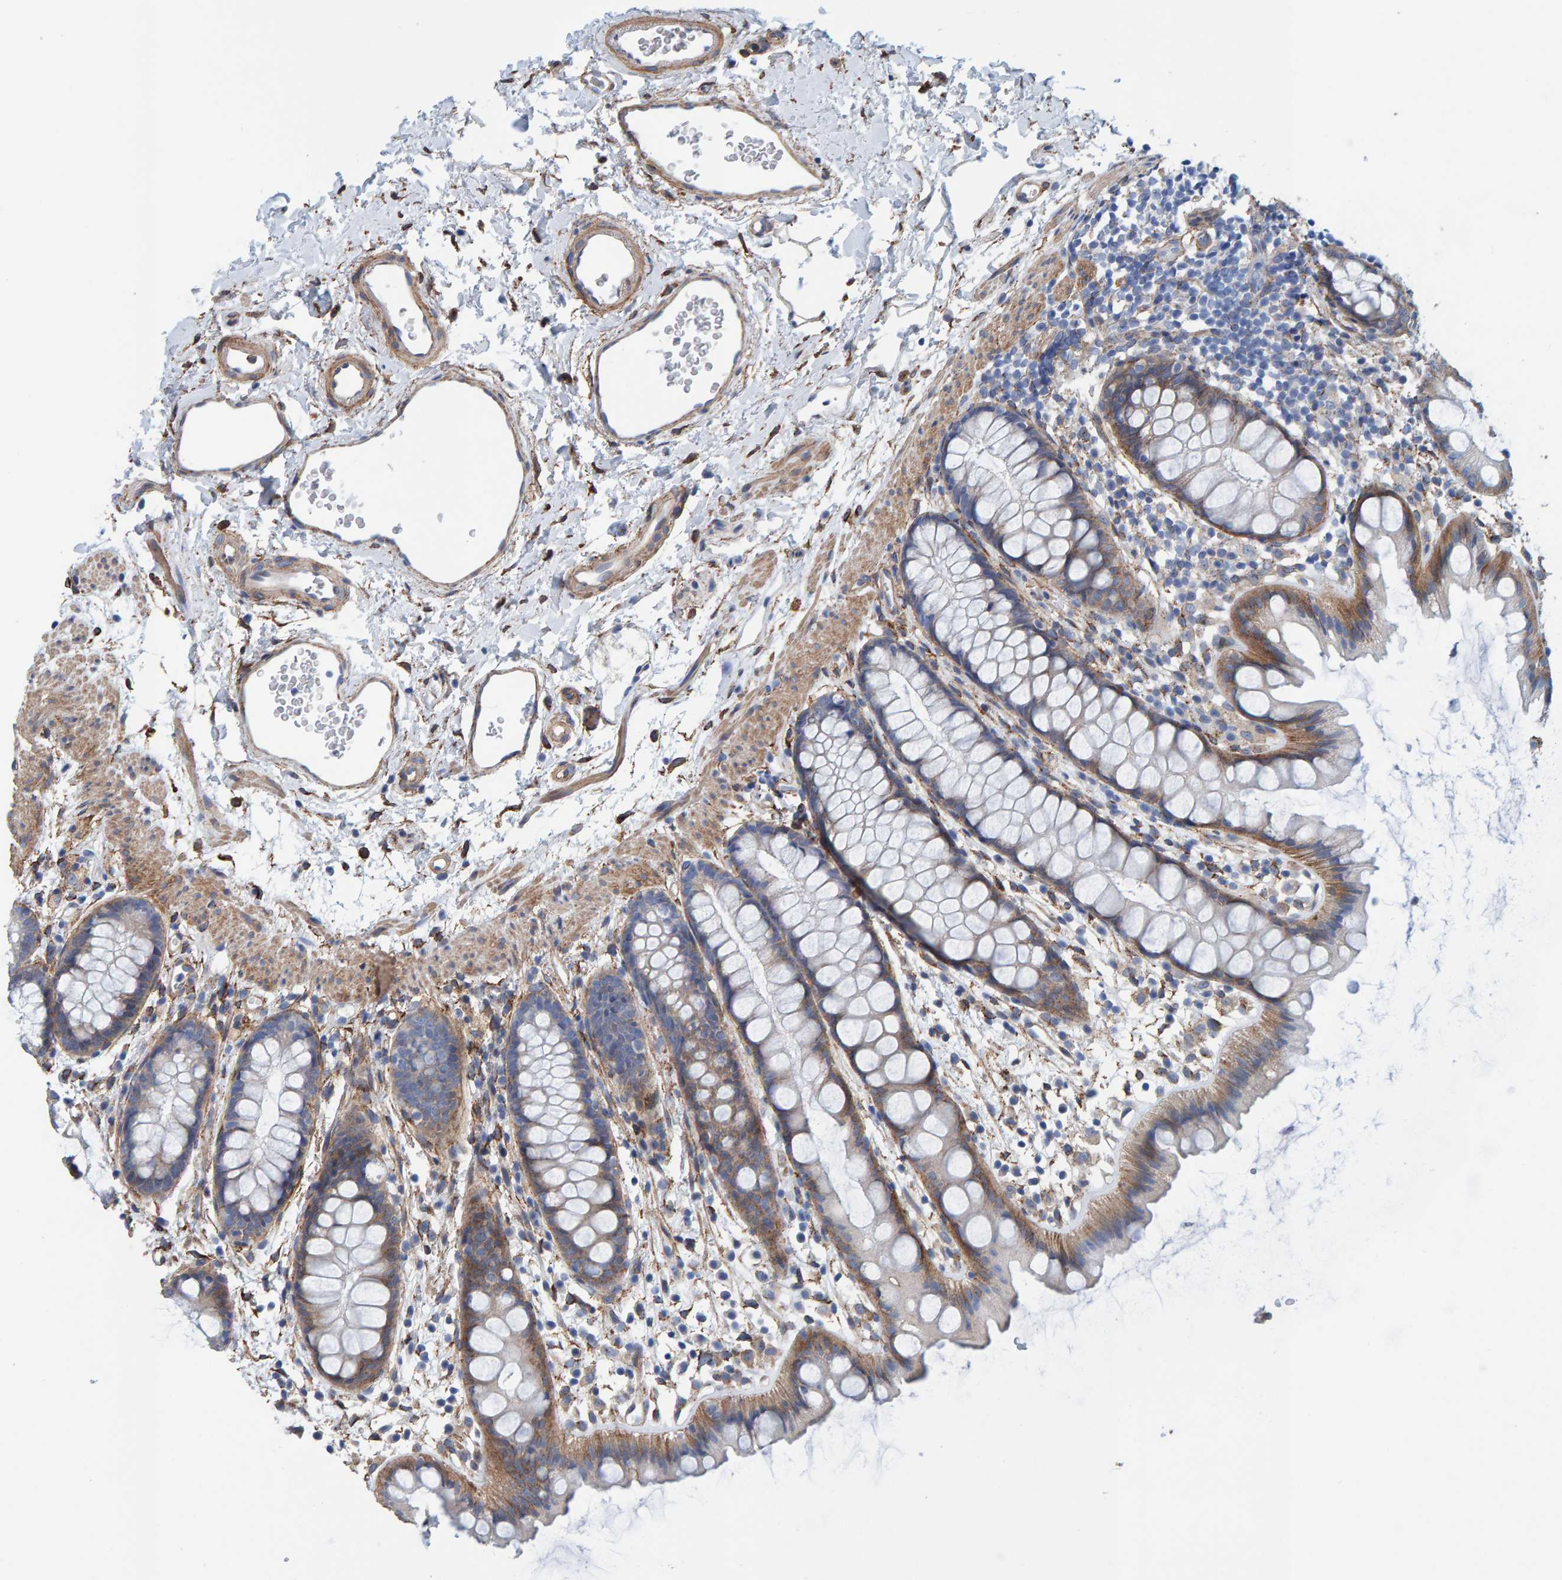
{"staining": {"intensity": "moderate", "quantity": "25%-75%", "location": "cytoplasmic/membranous"}, "tissue": "rectum", "cell_type": "Glandular cells", "image_type": "normal", "snomed": [{"axis": "morphology", "description": "Normal tissue, NOS"}, {"axis": "topography", "description": "Rectum"}], "caption": "Protein expression analysis of unremarkable human rectum reveals moderate cytoplasmic/membranous positivity in about 25%-75% of glandular cells.", "gene": "LRP1", "patient": {"sex": "female", "age": 65}}